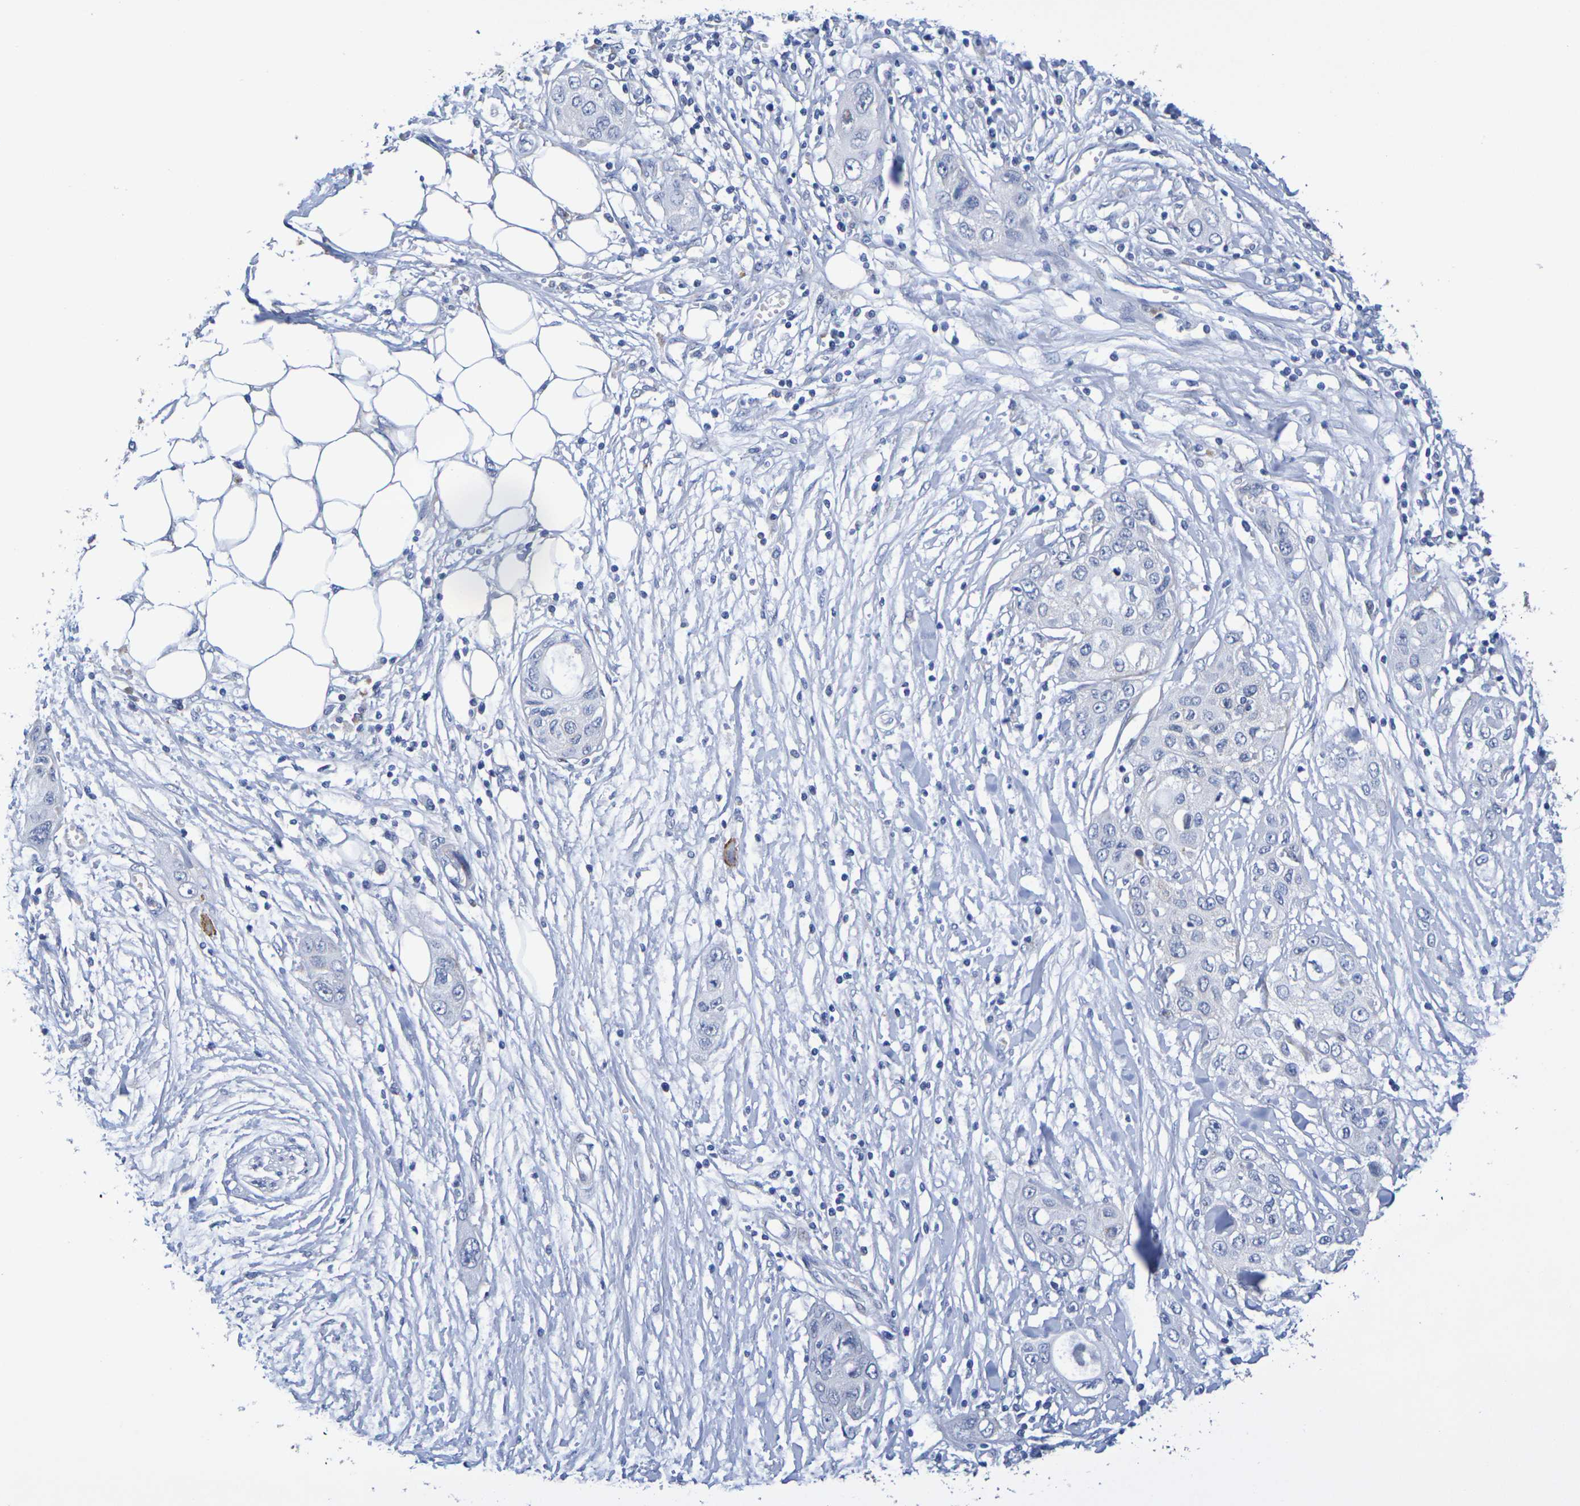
{"staining": {"intensity": "negative", "quantity": "none", "location": "none"}, "tissue": "pancreatic cancer", "cell_type": "Tumor cells", "image_type": "cancer", "snomed": [{"axis": "morphology", "description": "Adenocarcinoma, NOS"}, {"axis": "topography", "description": "Pancreas"}], "caption": "The photomicrograph shows no significant expression in tumor cells of pancreatic cancer (adenocarcinoma).", "gene": "SDC4", "patient": {"sex": "female", "age": 70}}